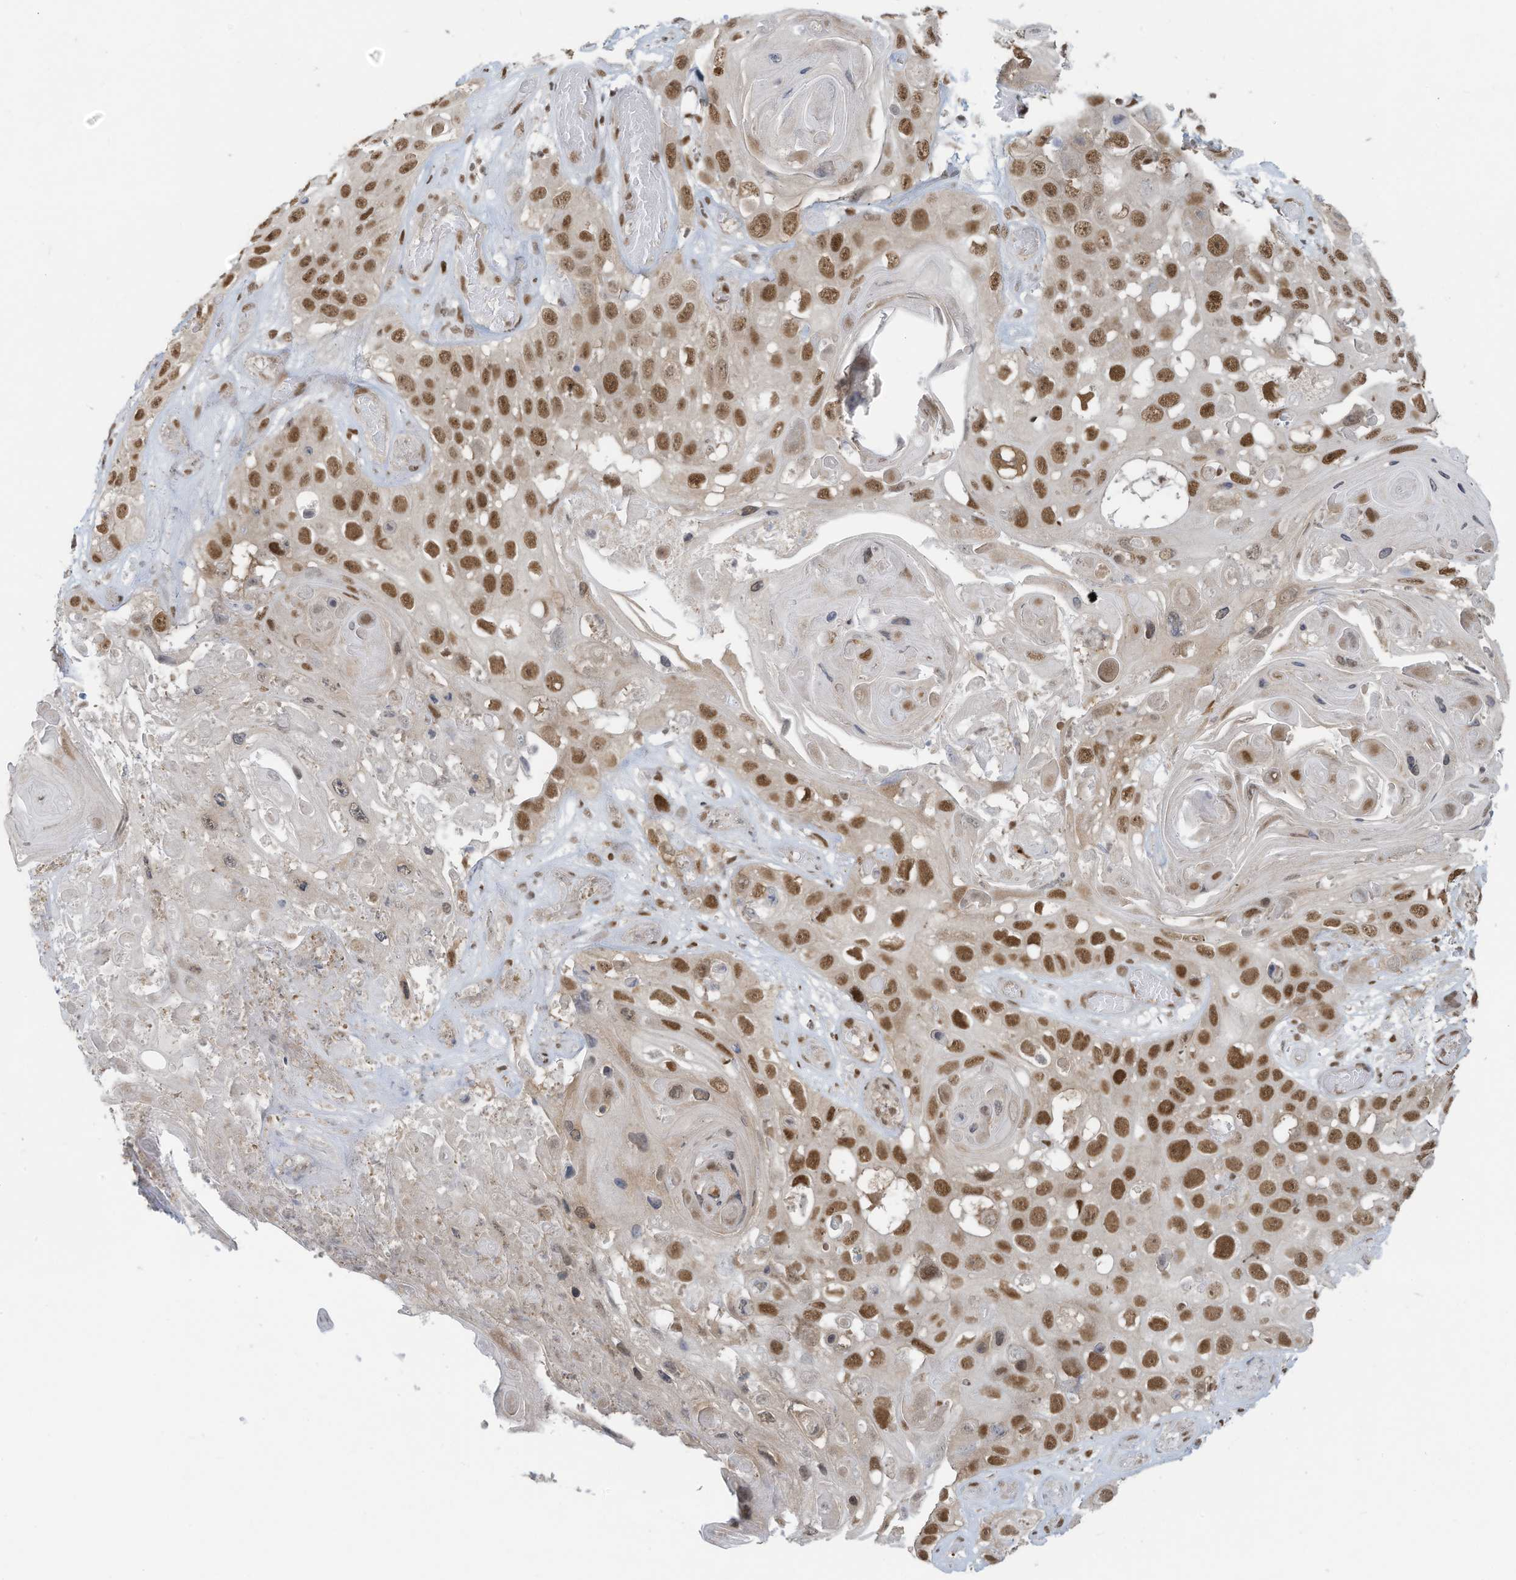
{"staining": {"intensity": "moderate", "quantity": ">75%", "location": "nuclear"}, "tissue": "skin cancer", "cell_type": "Tumor cells", "image_type": "cancer", "snomed": [{"axis": "morphology", "description": "Squamous cell carcinoma, NOS"}, {"axis": "topography", "description": "Skin"}], "caption": "Immunohistochemical staining of skin cancer exhibits moderate nuclear protein staining in about >75% of tumor cells.", "gene": "DBR1", "patient": {"sex": "male", "age": 55}}